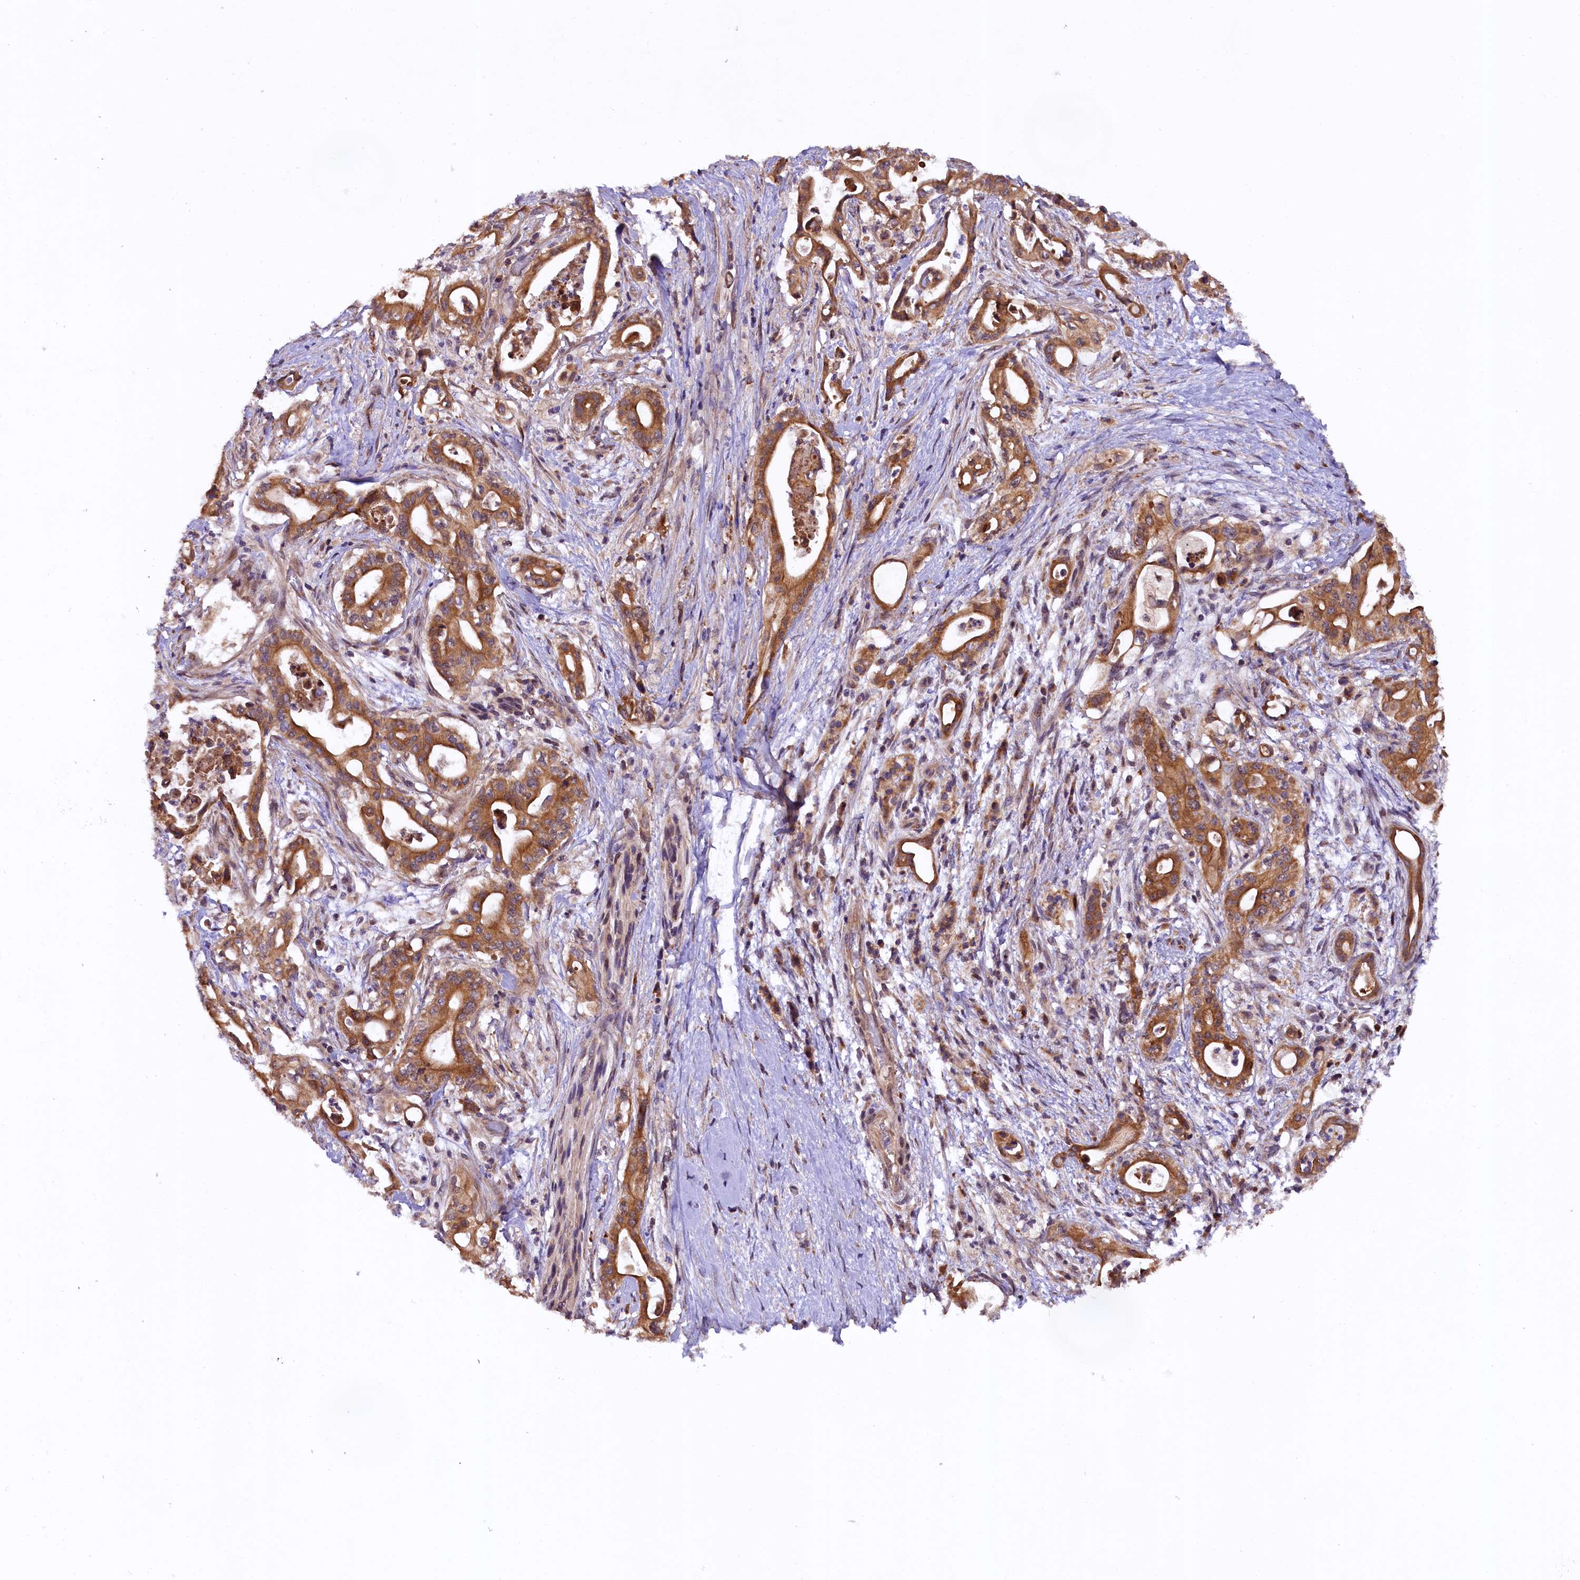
{"staining": {"intensity": "moderate", "quantity": ">75%", "location": "cytoplasmic/membranous"}, "tissue": "pancreatic cancer", "cell_type": "Tumor cells", "image_type": "cancer", "snomed": [{"axis": "morphology", "description": "Adenocarcinoma, NOS"}, {"axis": "topography", "description": "Pancreas"}], "caption": "Immunohistochemistry staining of adenocarcinoma (pancreatic), which displays medium levels of moderate cytoplasmic/membranous positivity in approximately >75% of tumor cells indicating moderate cytoplasmic/membranous protein expression. The staining was performed using DAB (brown) for protein detection and nuclei were counterstained in hematoxylin (blue).", "gene": "DOHH", "patient": {"sex": "female", "age": 77}}